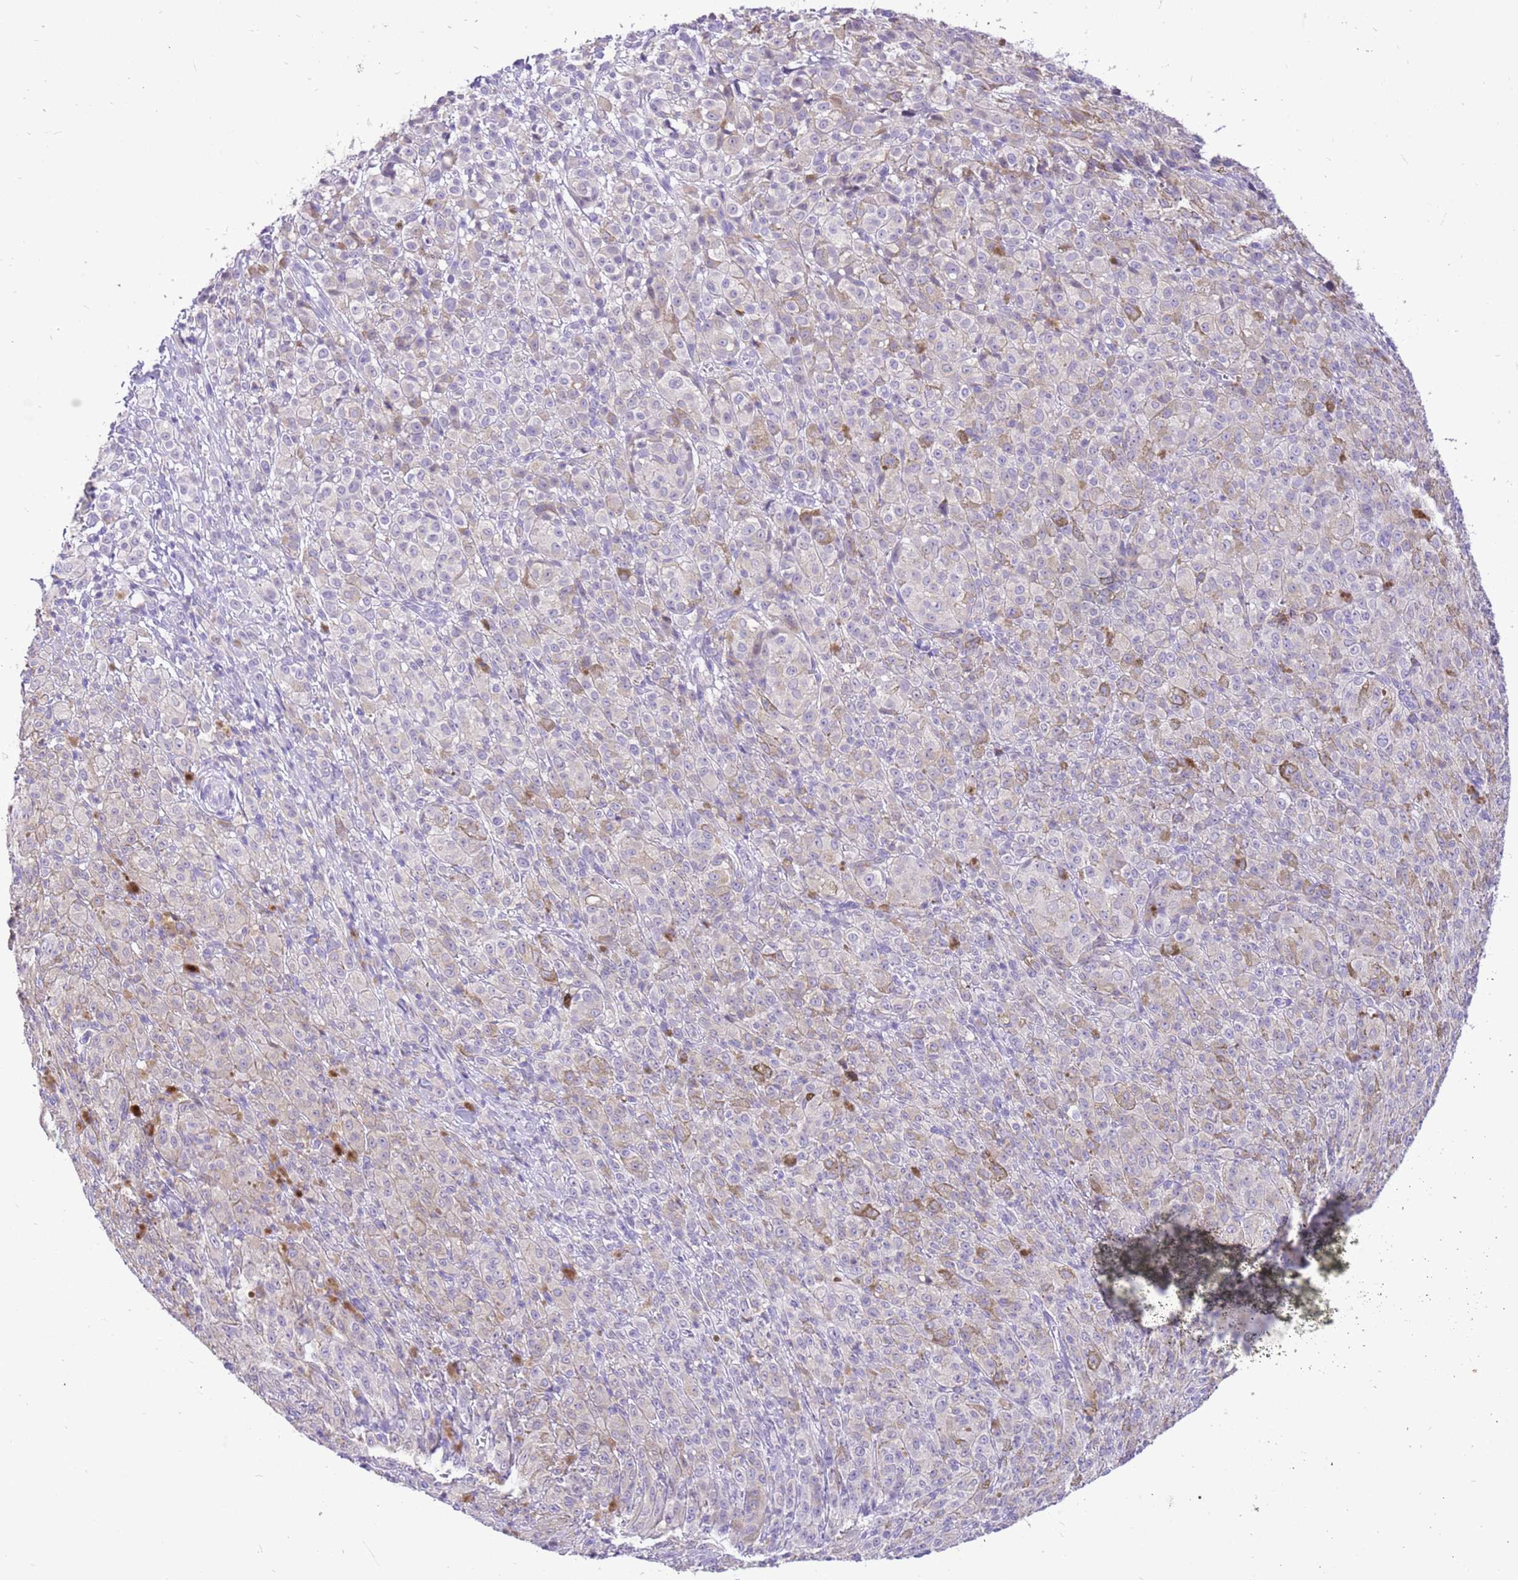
{"staining": {"intensity": "negative", "quantity": "none", "location": "none"}, "tissue": "melanoma", "cell_type": "Tumor cells", "image_type": "cancer", "snomed": [{"axis": "morphology", "description": "Malignant melanoma, NOS"}, {"axis": "topography", "description": "Skin"}], "caption": "Melanoma was stained to show a protein in brown. There is no significant staining in tumor cells.", "gene": "R3HDM4", "patient": {"sex": "female", "age": 52}}